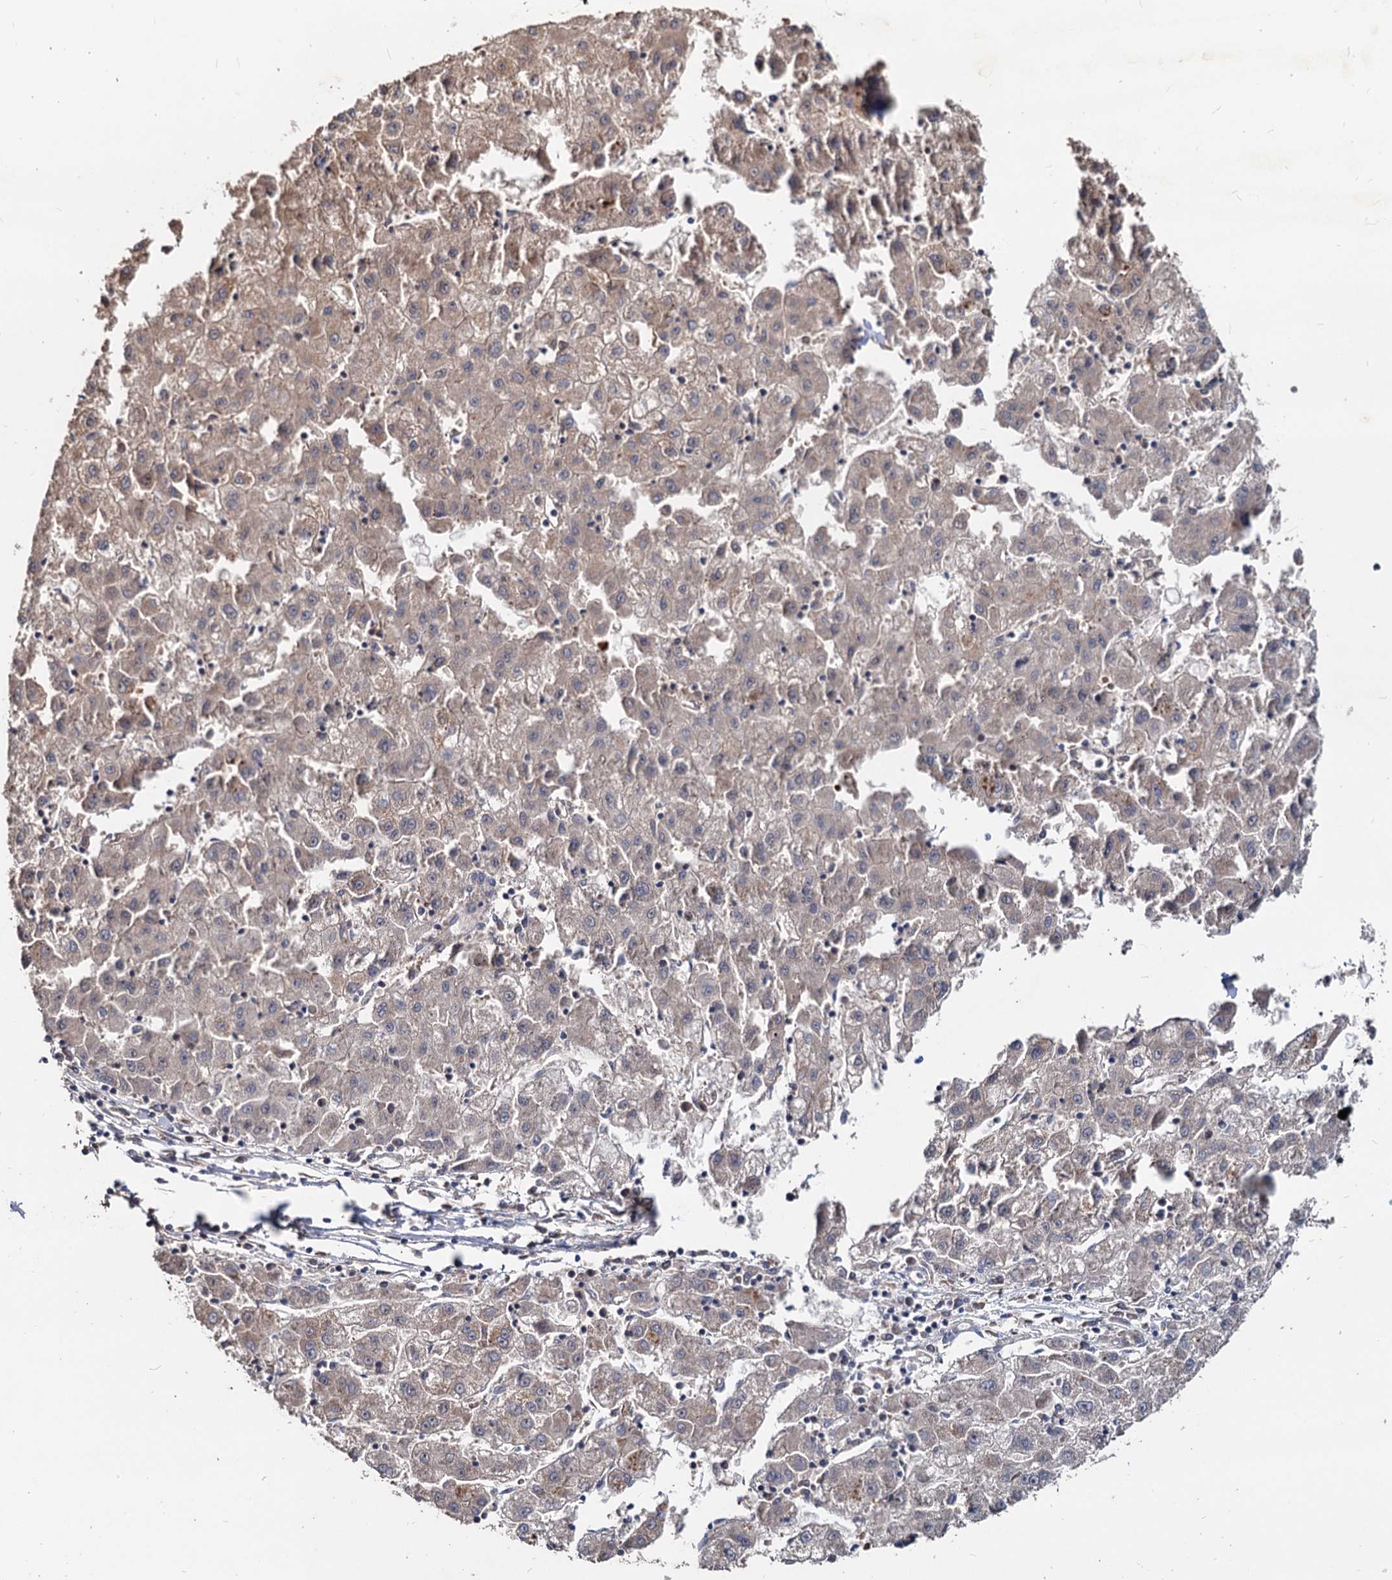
{"staining": {"intensity": "weak", "quantity": "<25%", "location": "cytoplasmic/membranous"}, "tissue": "liver cancer", "cell_type": "Tumor cells", "image_type": "cancer", "snomed": [{"axis": "morphology", "description": "Carcinoma, Hepatocellular, NOS"}, {"axis": "topography", "description": "Liver"}], "caption": "A photomicrograph of liver hepatocellular carcinoma stained for a protein exhibits no brown staining in tumor cells.", "gene": "DEPDC4", "patient": {"sex": "male", "age": 72}}